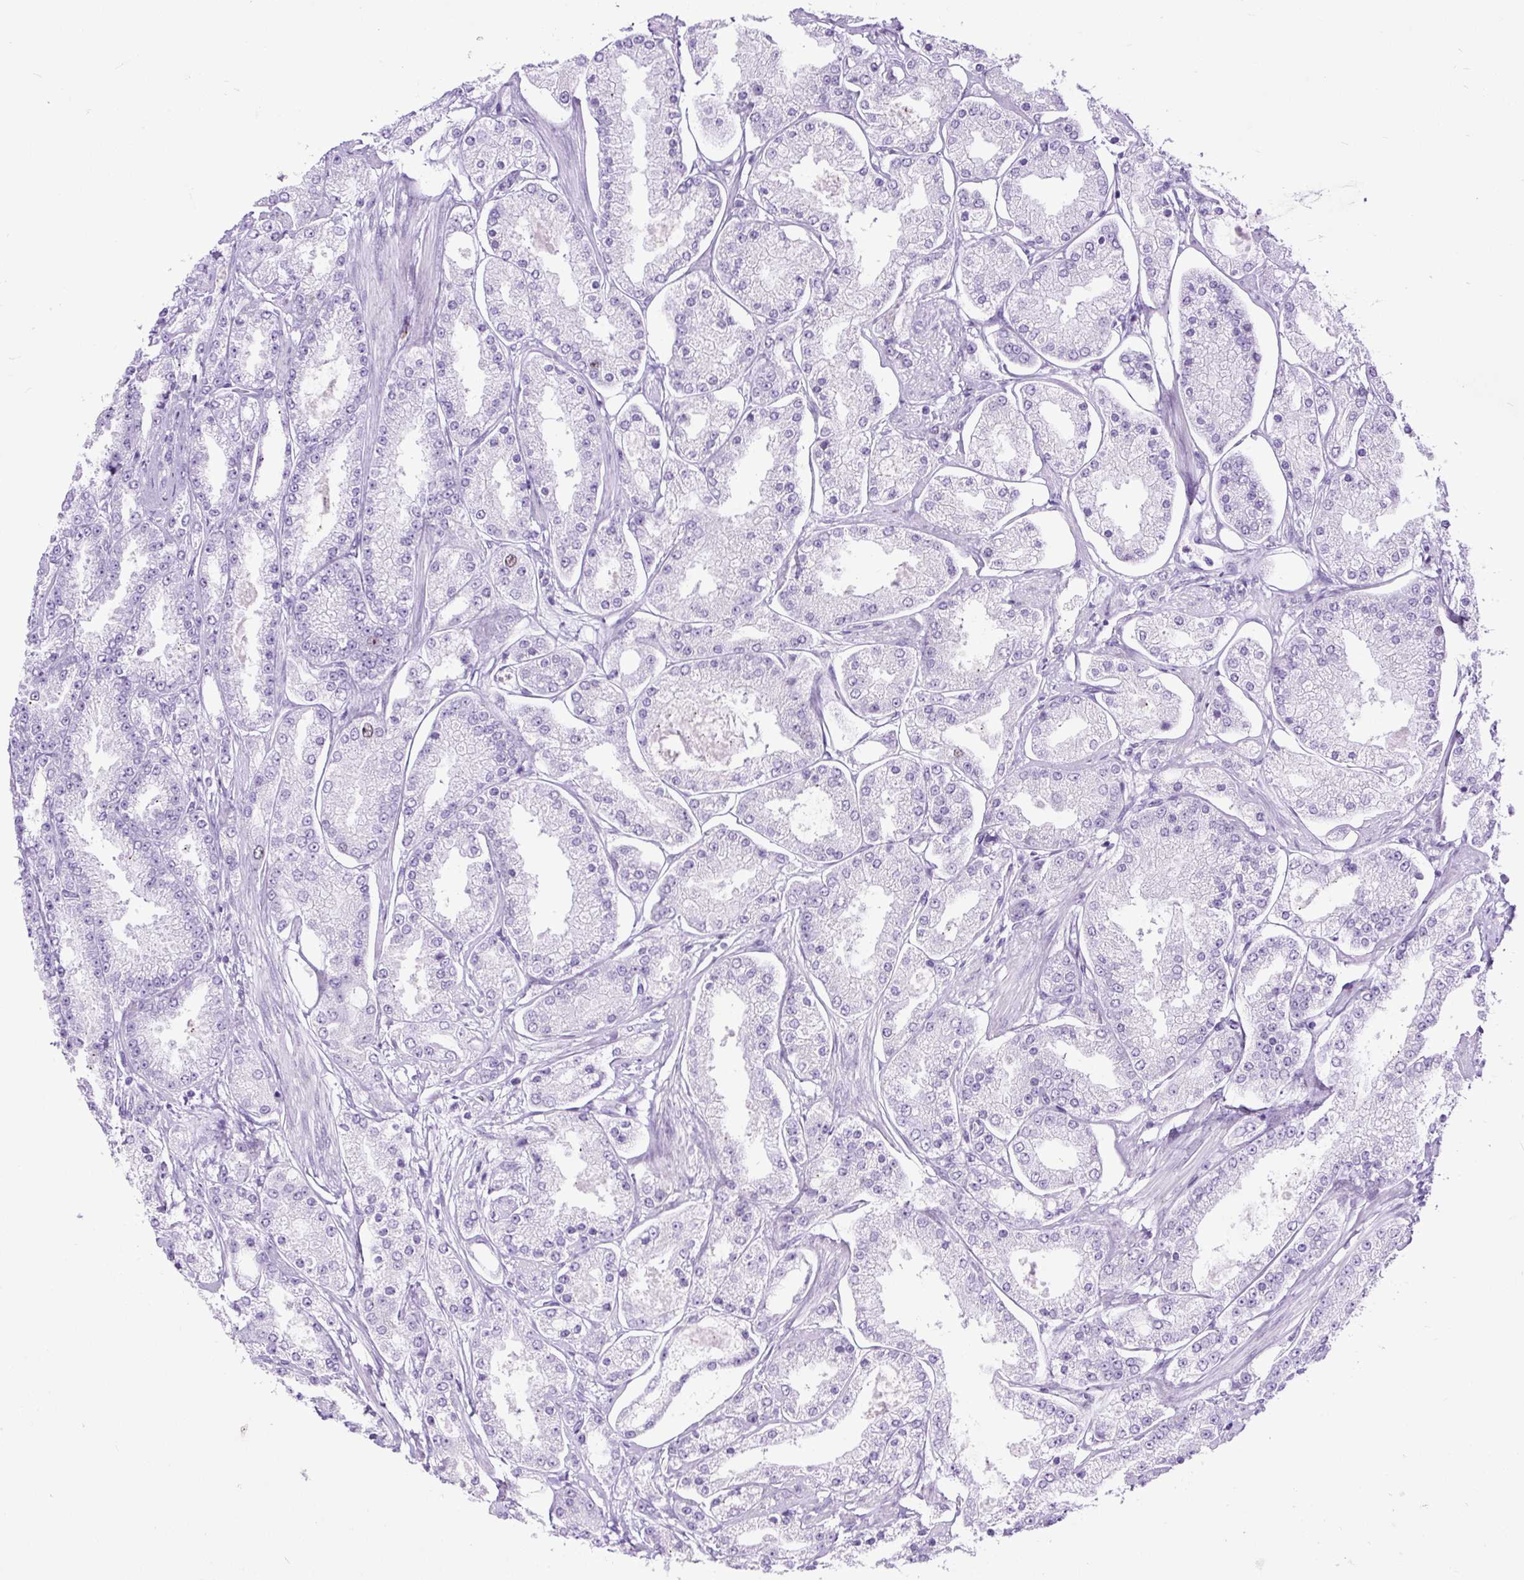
{"staining": {"intensity": "negative", "quantity": "none", "location": "none"}, "tissue": "prostate cancer", "cell_type": "Tumor cells", "image_type": "cancer", "snomed": [{"axis": "morphology", "description": "Adenocarcinoma, High grade"}, {"axis": "topography", "description": "Prostate"}], "caption": "This is a histopathology image of immunohistochemistry staining of prostate cancer, which shows no expression in tumor cells.", "gene": "RACGAP1", "patient": {"sex": "male", "age": 69}}